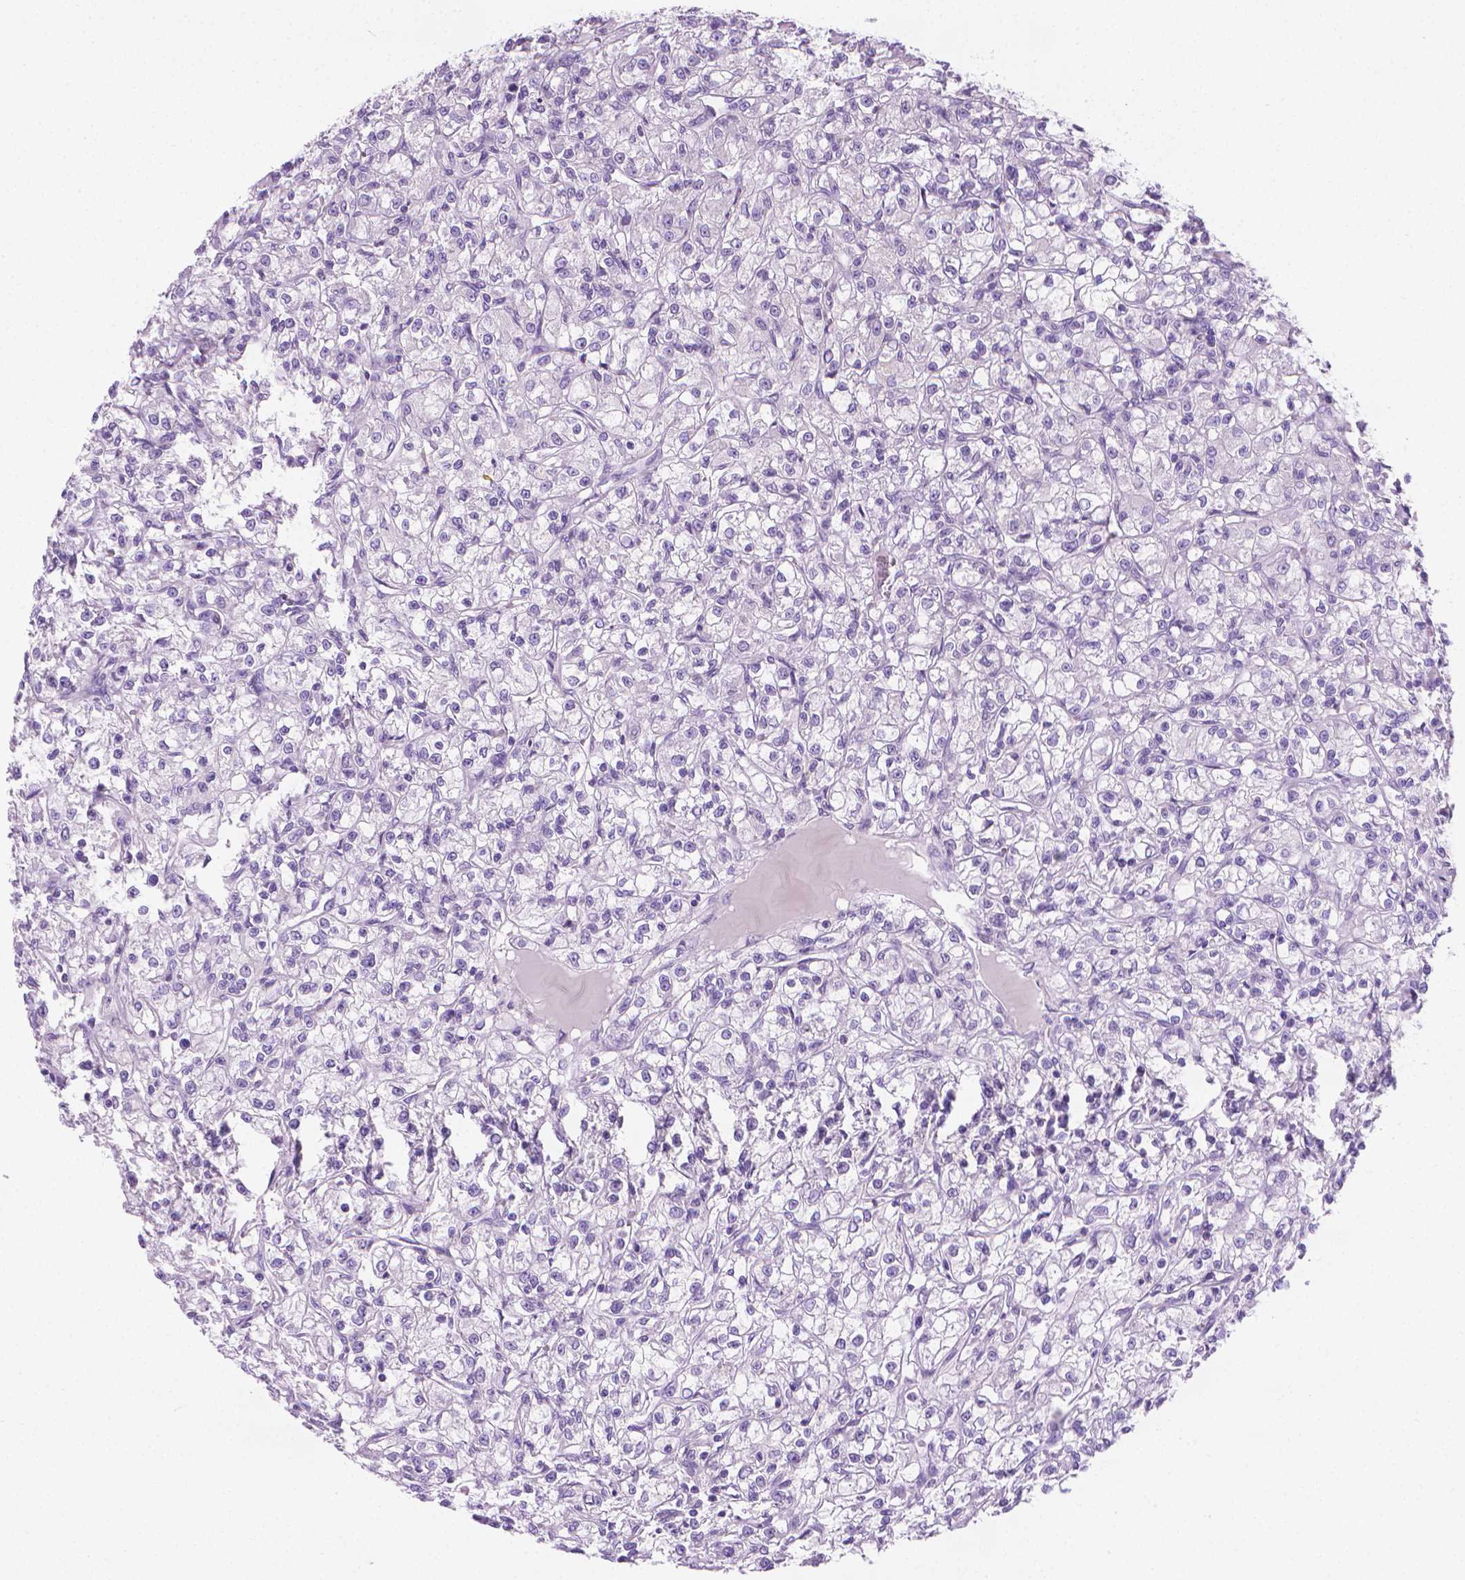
{"staining": {"intensity": "negative", "quantity": "none", "location": "none"}, "tissue": "renal cancer", "cell_type": "Tumor cells", "image_type": "cancer", "snomed": [{"axis": "morphology", "description": "Adenocarcinoma, NOS"}, {"axis": "topography", "description": "Kidney"}], "caption": "An IHC micrograph of renal adenocarcinoma is shown. There is no staining in tumor cells of renal adenocarcinoma.", "gene": "FASN", "patient": {"sex": "female", "age": 59}}